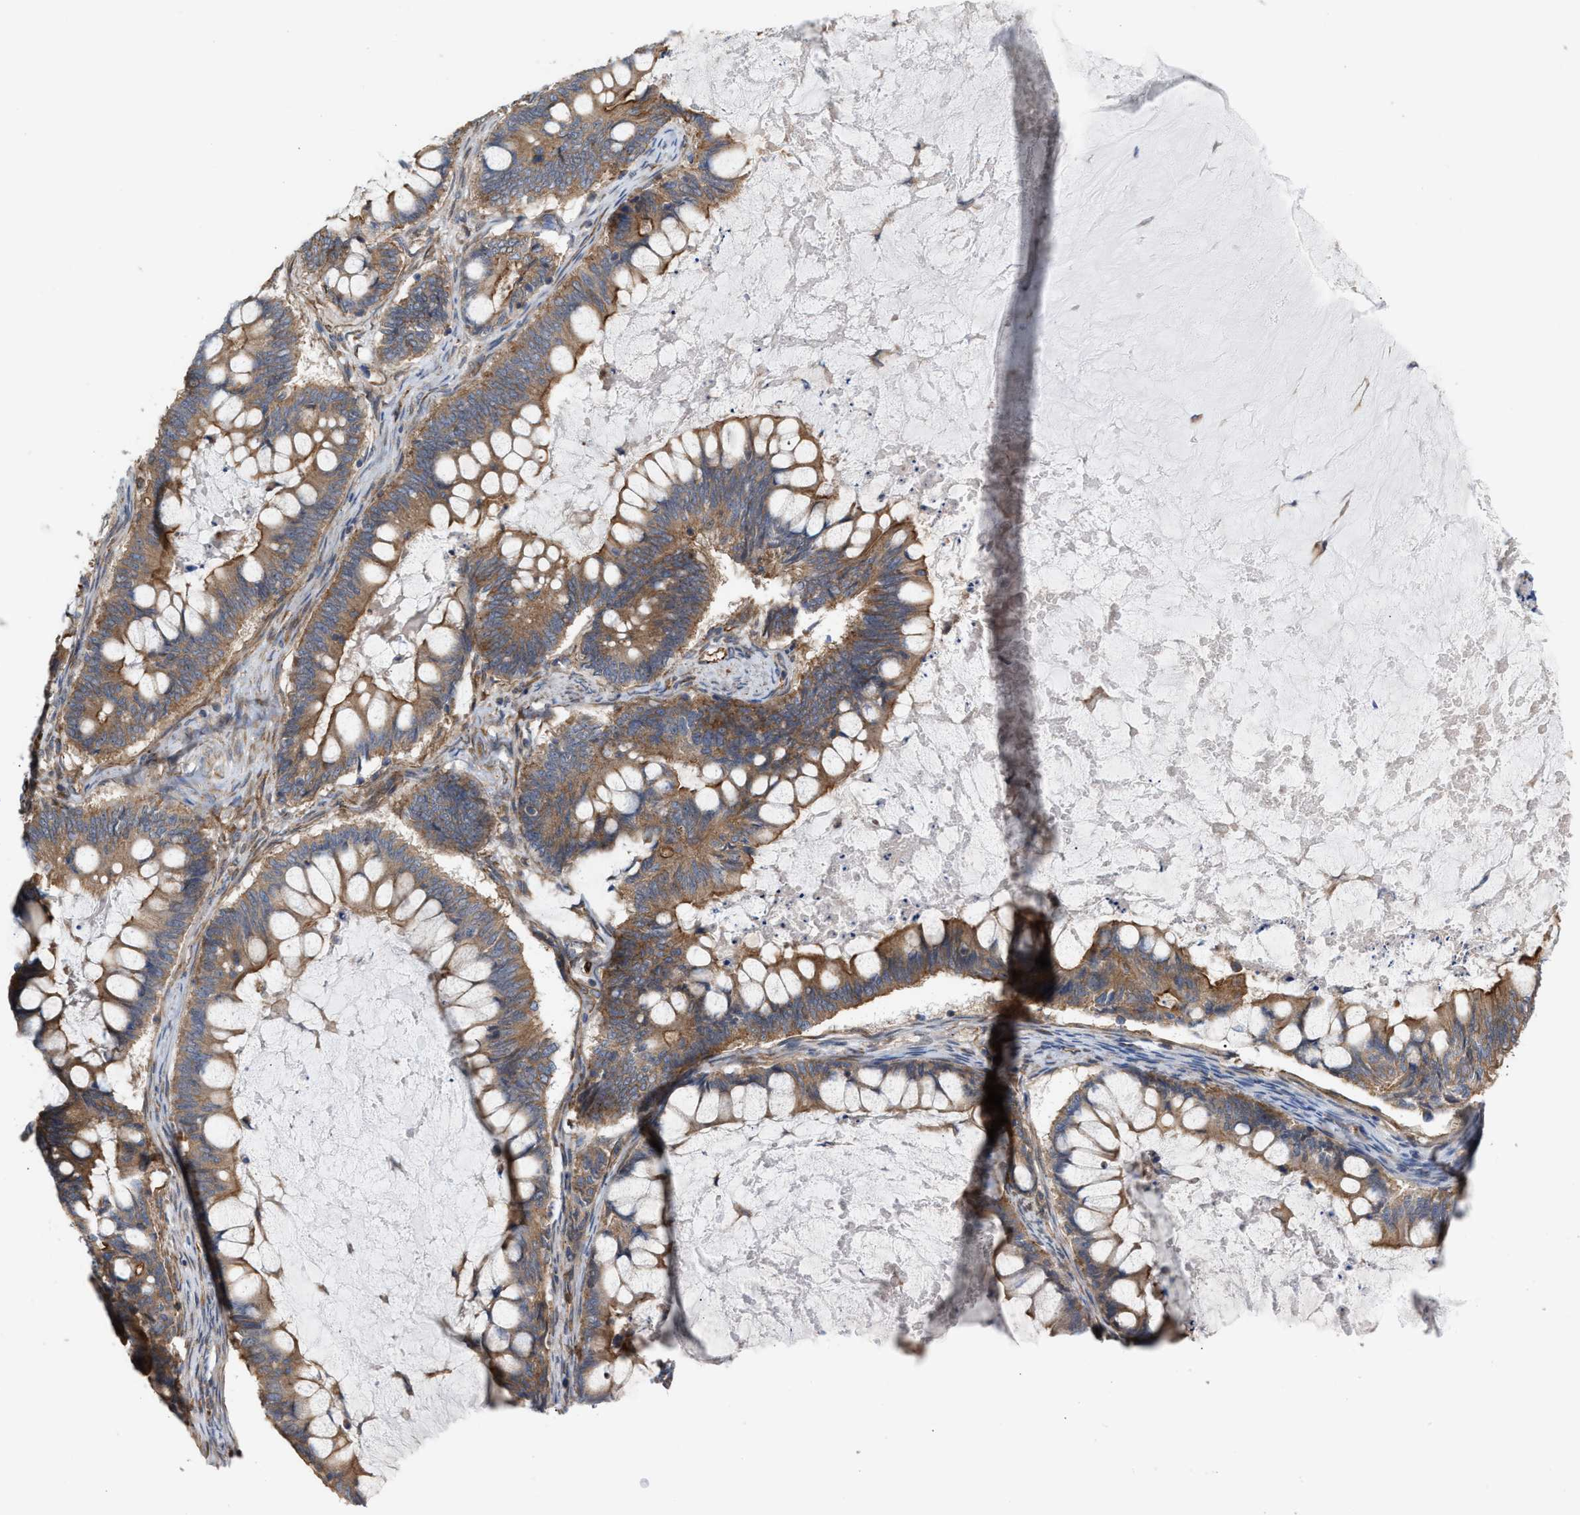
{"staining": {"intensity": "moderate", "quantity": ">75%", "location": "cytoplasmic/membranous"}, "tissue": "ovarian cancer", "cell_type": "Tumor cells", "image_type": "cancer", "snomed": [{"axis": "morphology", "description": "Cystadenocarcinoma, mucinous, NOS"}, {"axis": "topography", "description": "Ovary"}], "caption": "This photomicrograph reveals immunohistochemistry (IHC) staining of human ovarian mucinous cystadenocarcinoma, with medium moderate cytoplasmic/membranous staining in approximately >75% of tumor cells.", "gene": "EPS15L1", "patient": {"sex": "female", "age": 61}}